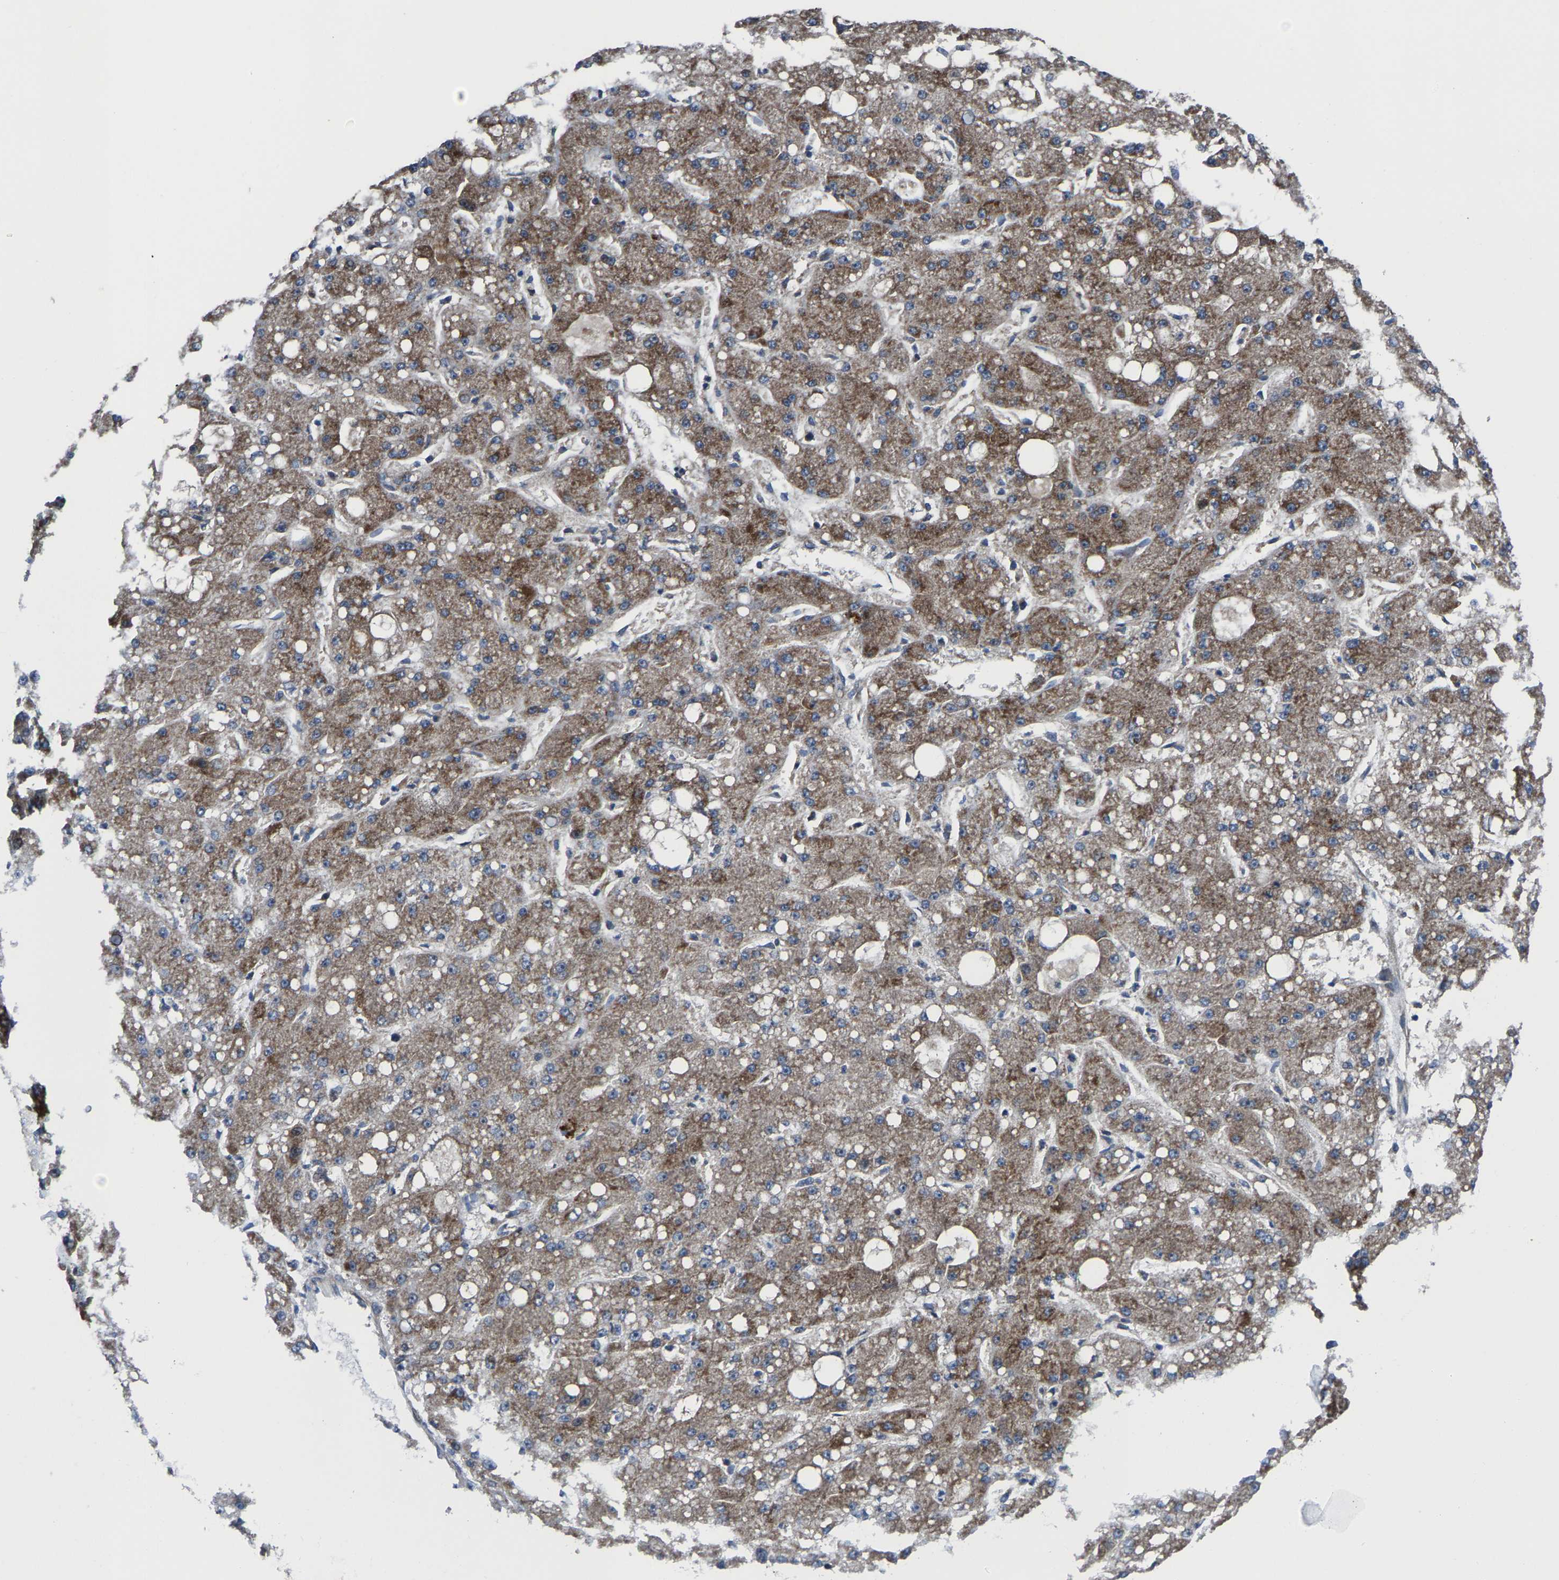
{"staining": {"intensity": "moderate", "quantity": ">75%", "location": "cytoplasmic/membranous"}, "tissue": "liver cancer", "cell_type": "Tumor cells", "image_type": "cancer", "snomed": [{"axis": "morphology", "description": "Carcinoma, Hepatocellular, NOS"}, {"axis": "topography", "description": "Liver"}], "caption": "Brown immunohistochemical staining in human liver cancer displays moderate cytoplasmic/membranous expression in approximately >75% of tumor cells.", "gene": "HAUS6", "patient": {"sex": "male", "age": 67}}